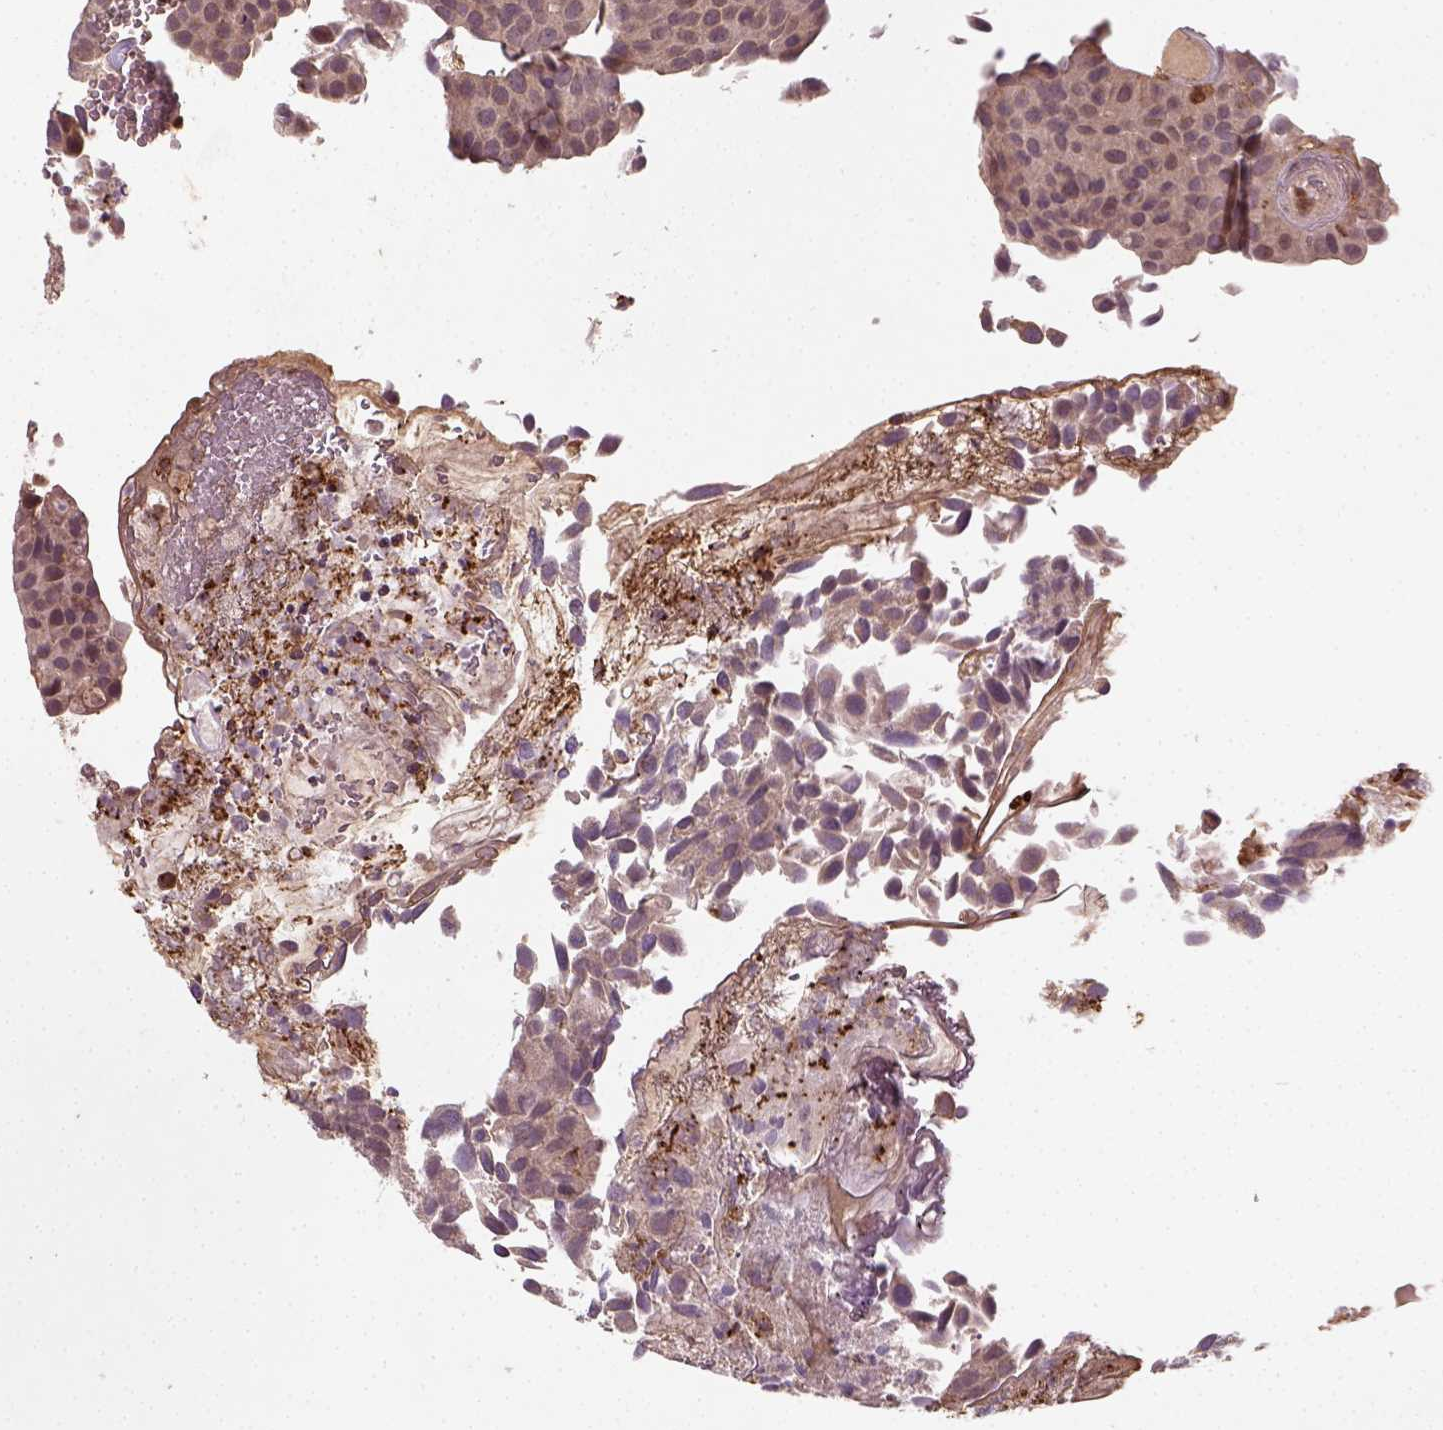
{"staining": {"intensity": "negative", "quantity": "none", "location": "none"}, "tissue": "urothelial cancer", "cell_type": "Tumor cells", "image_type": "cancer", "snomed": [{"axis": "morphology", "description": "Urothelial carcinoma, Low grade"}, {"axis": "topography", "description": "Urinary bladder"}], "caption": "The immunohistochemistry image has no significant positivity in tumor cells of urothelial cancer tissue.", "gene": "CAMKK1", "patient": {"sex": "female", "age": 69}}